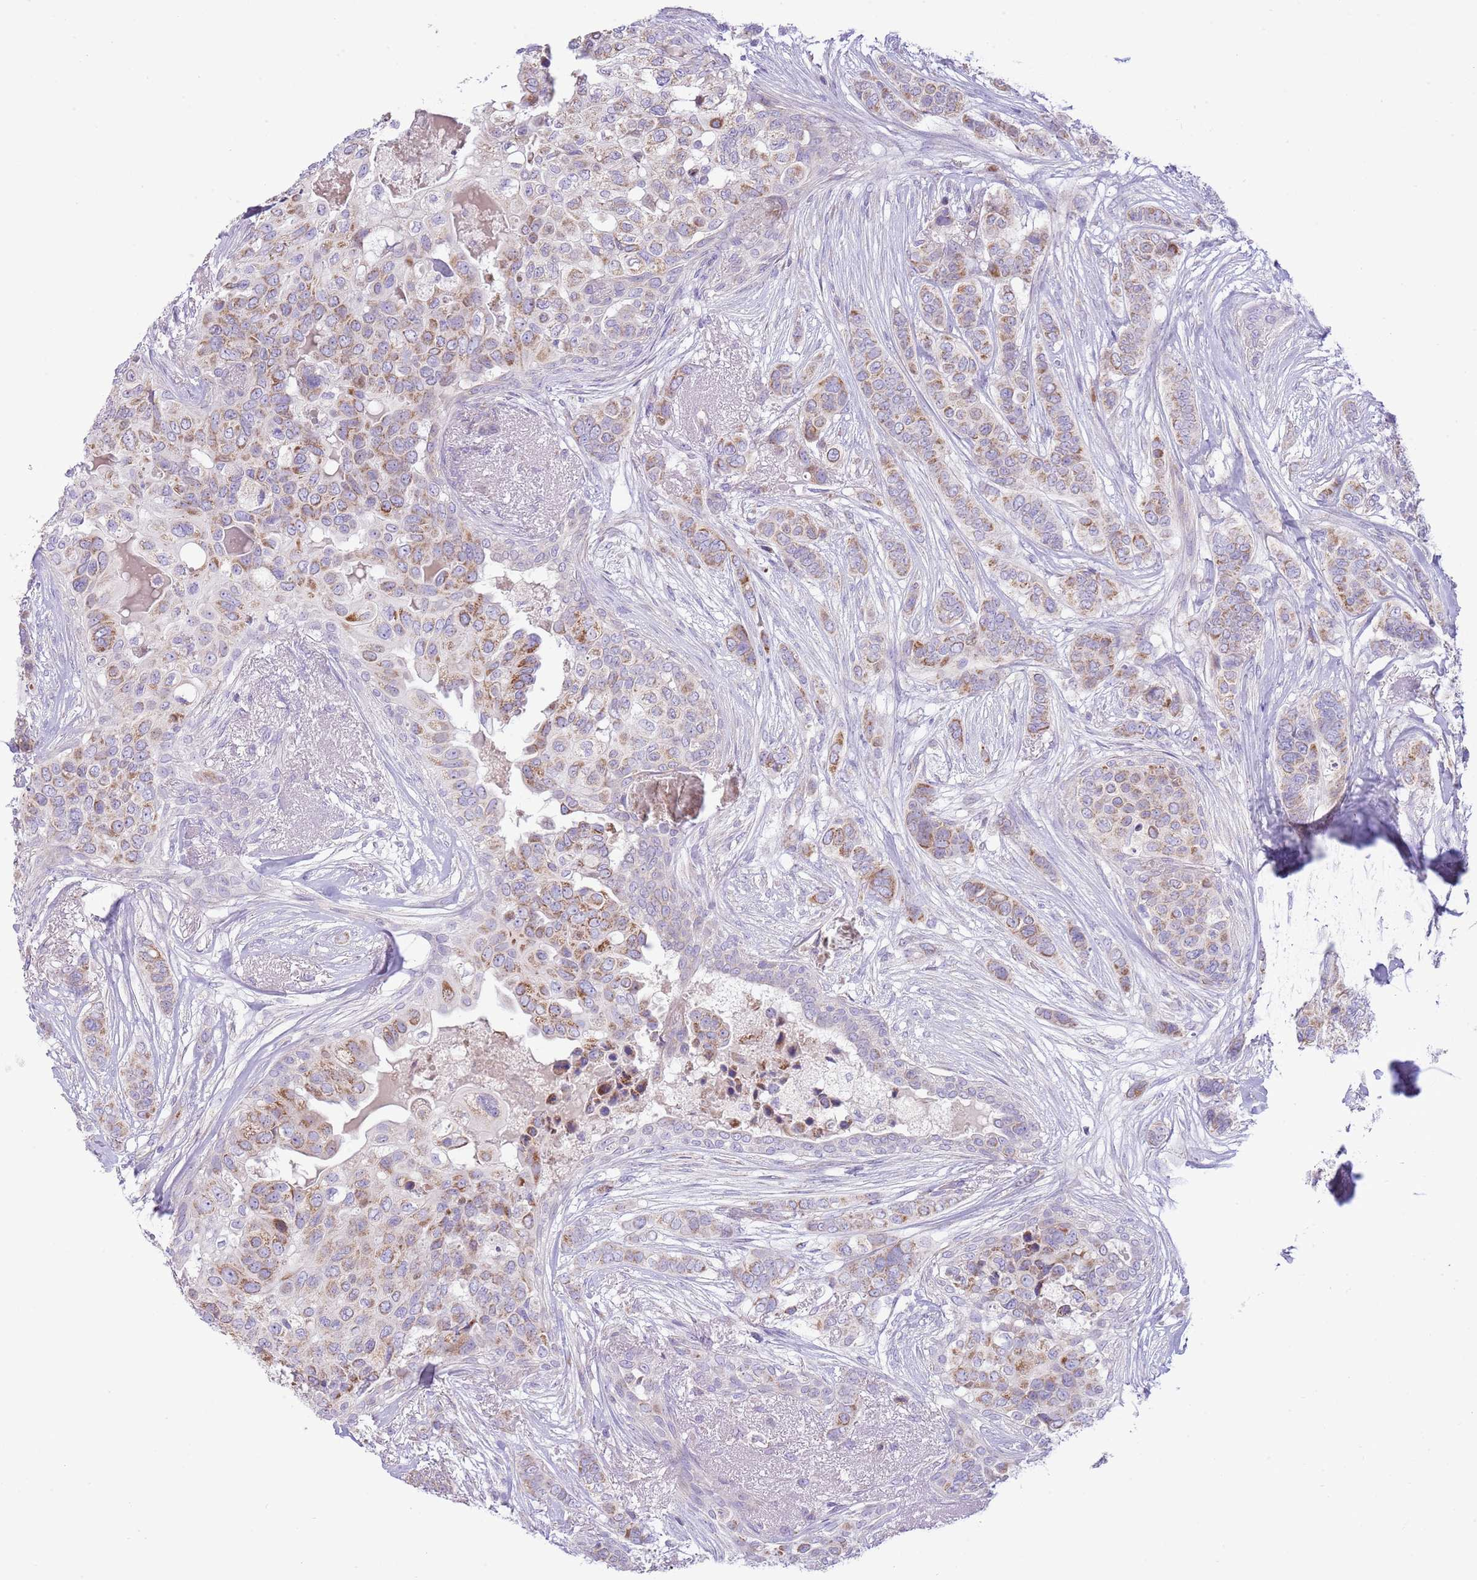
{"staining": {"intensity": "moderate", "quantity": "25%-75%", "location": "cytoplasmic/membranous"}, "tissue": "breast cancer", "cell_type": "Tumor cells", "image_type": "cancer", "snomed": [{"axis": "morphology", "description": "Lobular carcinoma"}, {"axis": "topography", "description": "Breast"}], "caption": "Breast cancer (lobular carcinoma) stained with a protein marker displays moderate staining in tumor cells.", "gene": "OAZ2", "patient": {"sex": "female", "age": 51}}